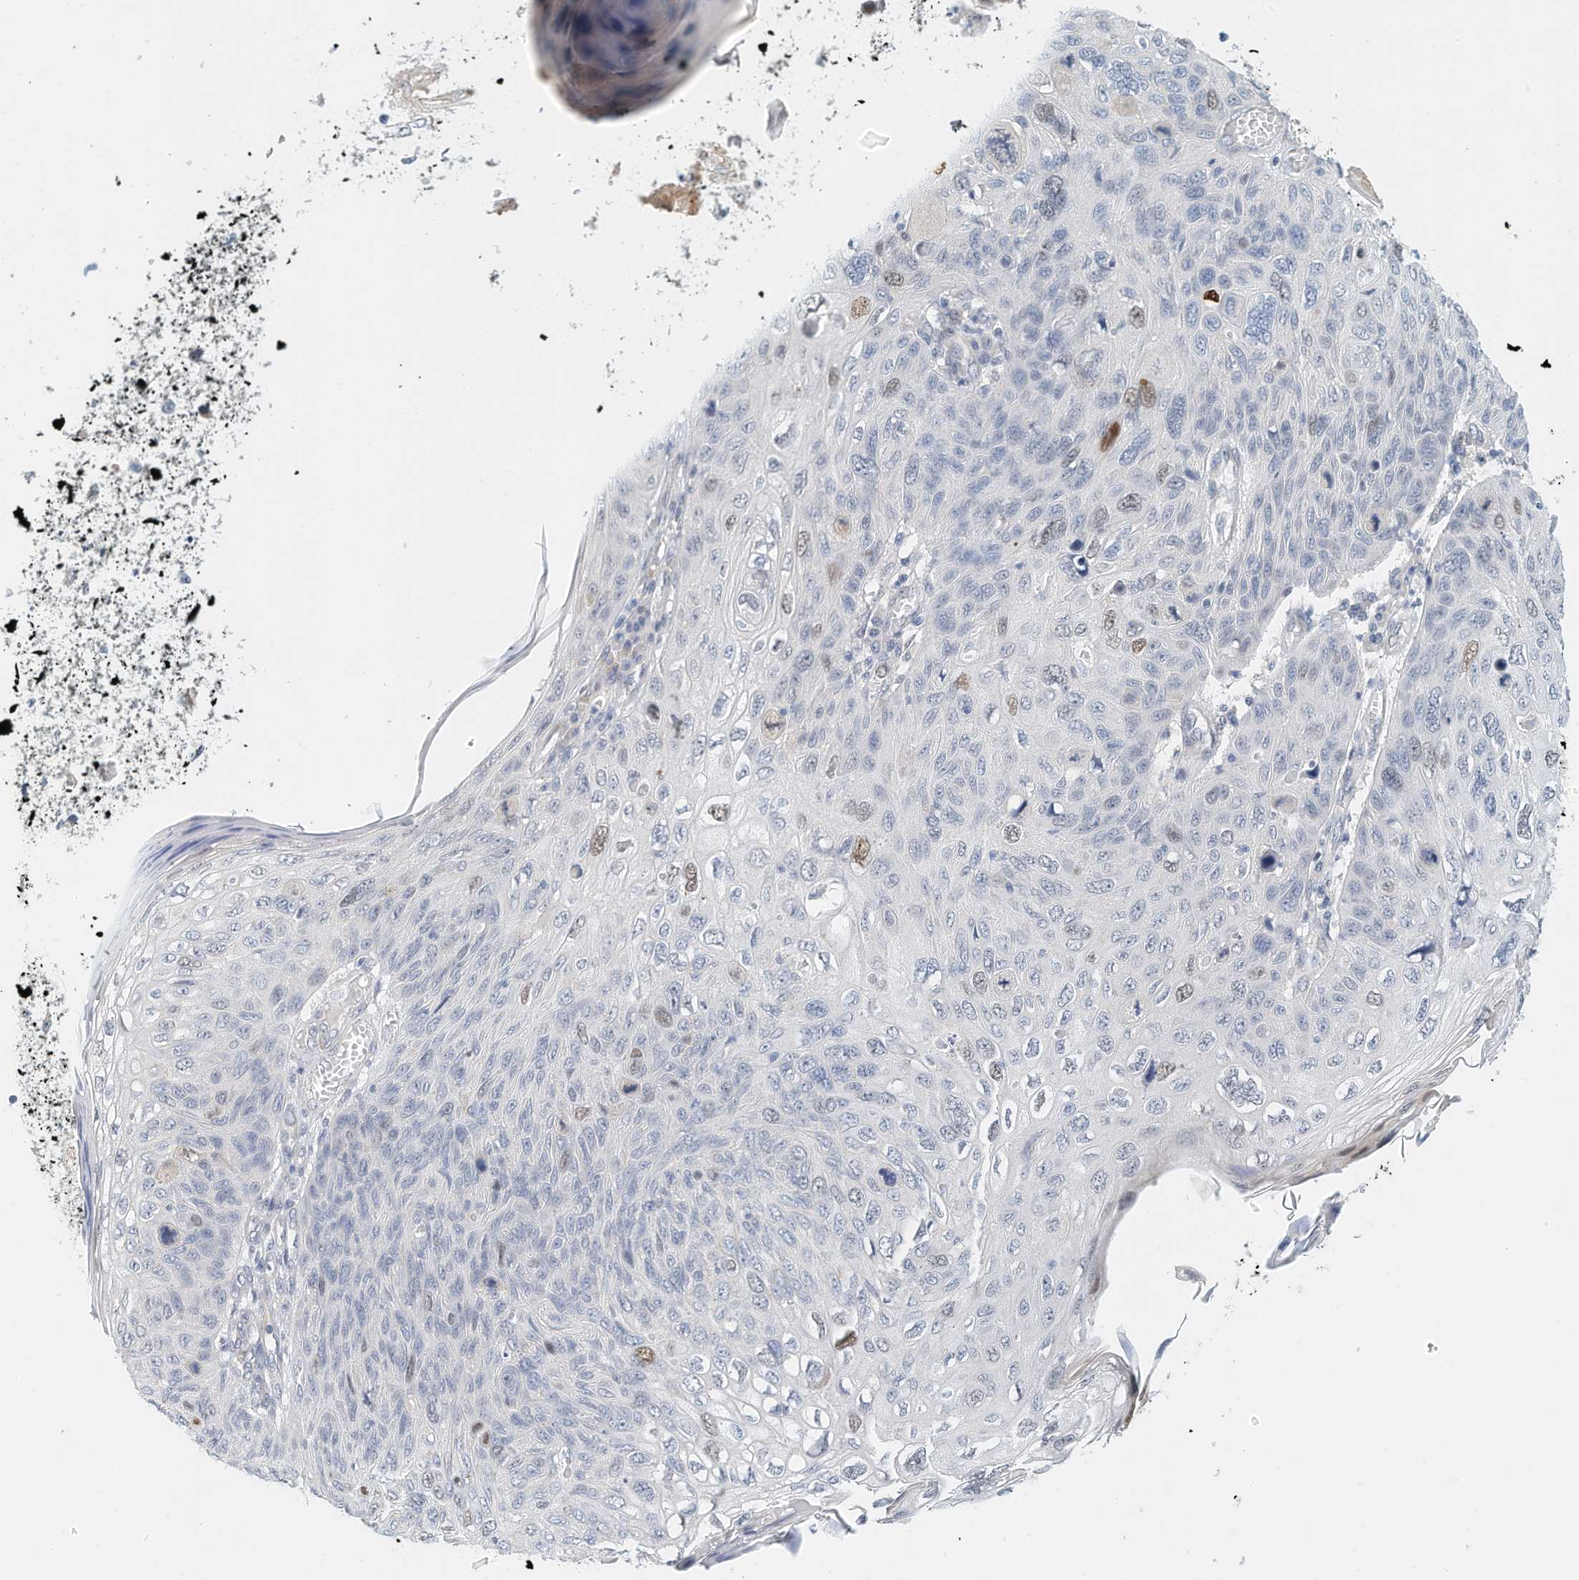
{"staining": {"intensity": "moderate", "quantity": "<25%", "location": "nuclear"}, "tissue": "skin cancer", "cell_type": "Tumor cells", "image_type": "cancer", "snomed": [{"axis": "morphology", "description": "Squamous cell carcinoma, NOS"}, {"axis": "topography", "description": "Skin"}], "caption": "This is a photomicrograph of immunohistochemistry staining of skin cancer (squamous cell carcinoma), which shows moderate staining in the nuclear of tumor cells.", "gene": "ARHGAP28", "patient": {"sex": "female", "age": 90}}